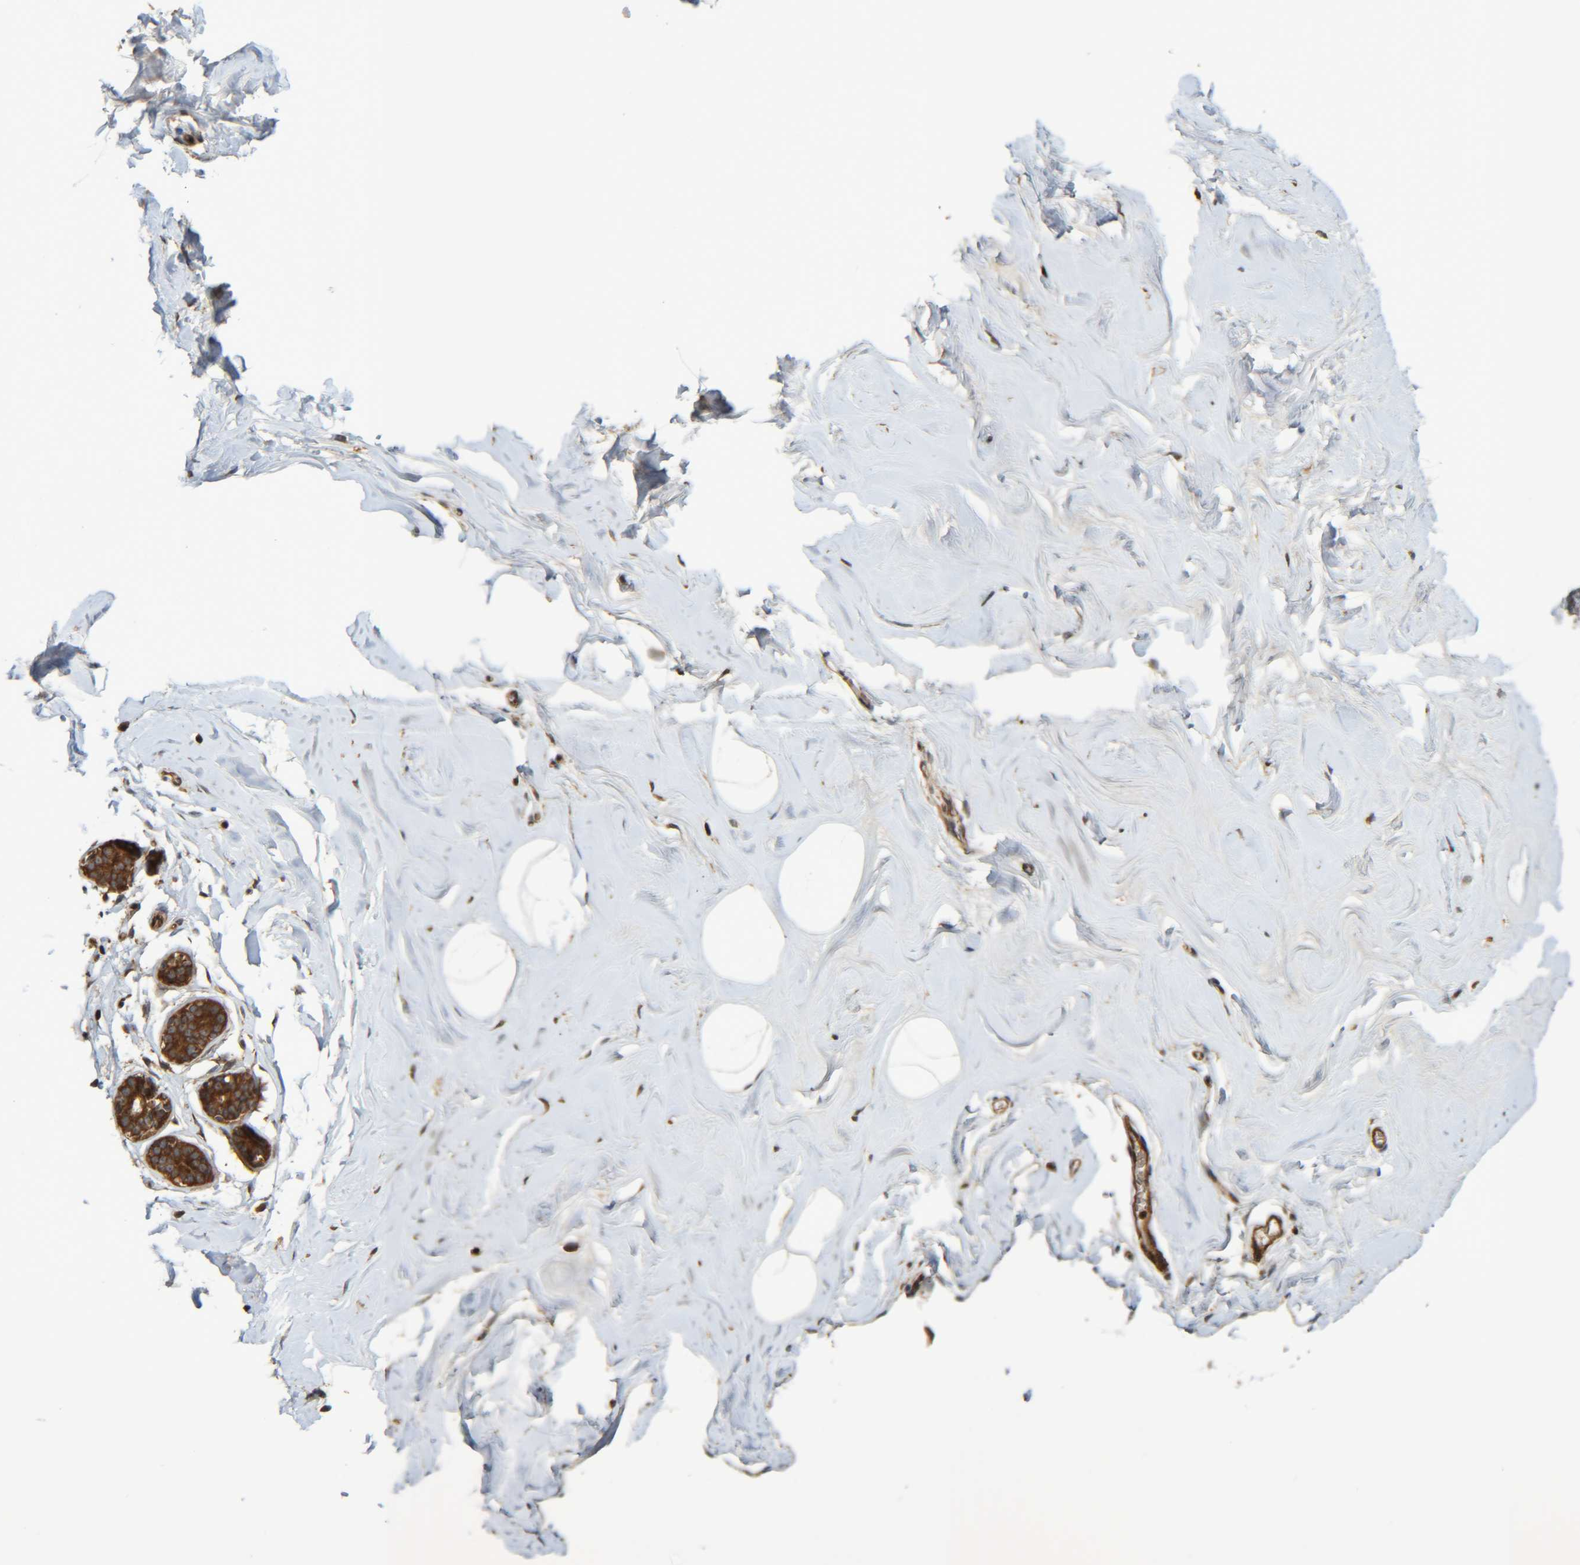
{"staining": {"intensity": "moderate", "quantity": ">75%", "location": "cytoplasmic/membranous"}, "tissue": "adipose tissue", "cell_type": "Adipocytes", "image_type": "normal", "snomed": [{"axis": "morphology", "description": "Normal tissue, NOS"}, {"axis": "morphology", "description": "Fibrosis, NOS"}, {"axis": "topography", "description": "Breast"}, {"axis": "topography", "description": "Adipose tissue"}], "caption": "Protein expression analysis of normal human adipose tissue reveals moderate cytoplasmic/membranous positivity in about >75% of adipocytes. Nuclei are stained in blue.", "gene": "CCDC57", "patient": {"sex": "female", "age": 39}}